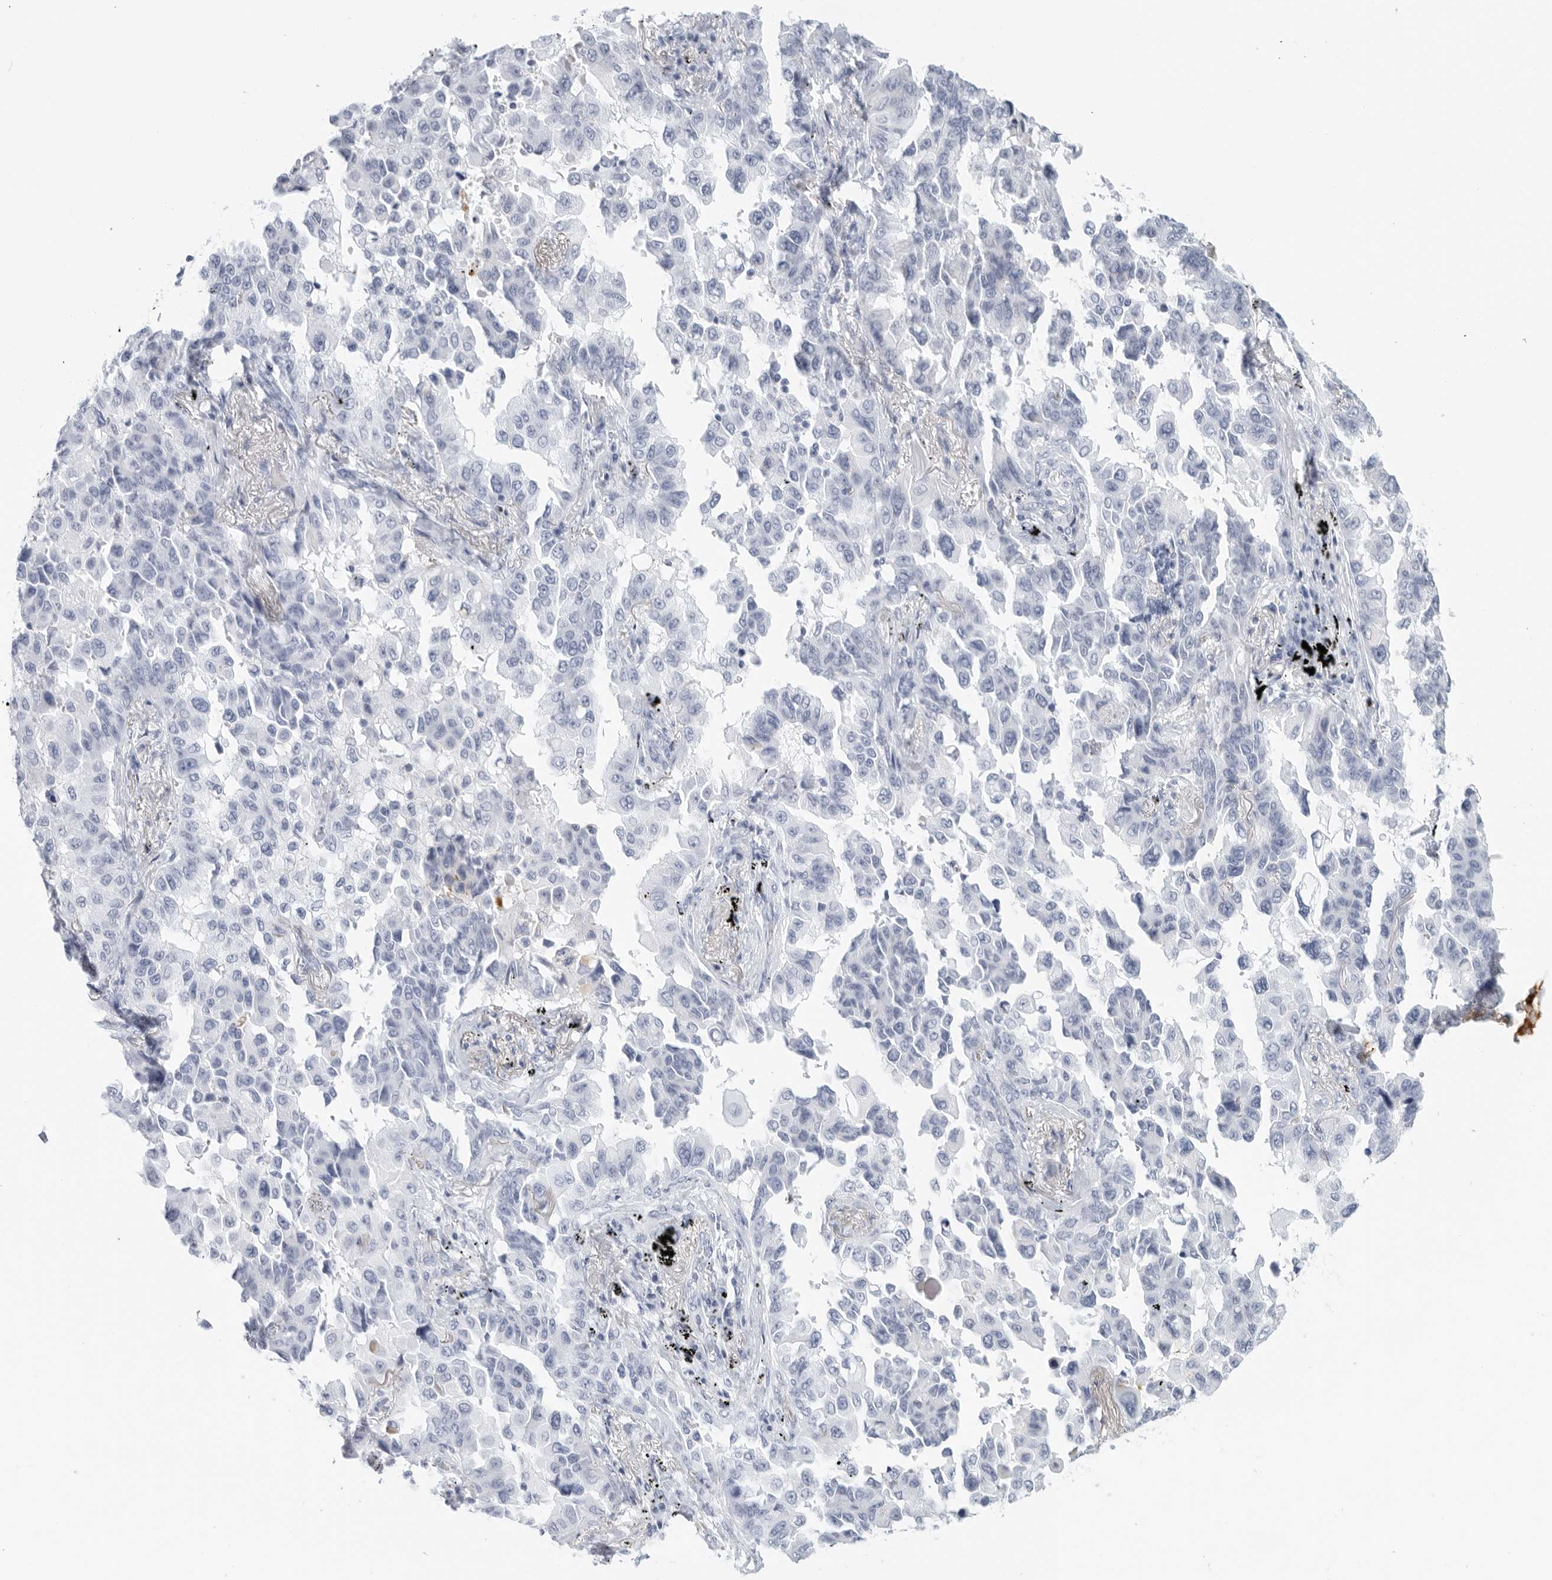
{"staining": {"intensity": "negative", "quantity": "none", "location": "none"}, "tissue": "lung cancer", "cell_type": "Tumor cells", "image_type": "cancer", "snomed": [{"axis": "morphology", "description": "Adenocarcinoma, NOS"}, {"axis": "topography", "description": "Lung"}], "caption": "A micrograph of human adenocarcinoma (lung) is negative for staining in tumor cells.", "gene": "FGG", "patient": {"sex": "female", "age": 67}}